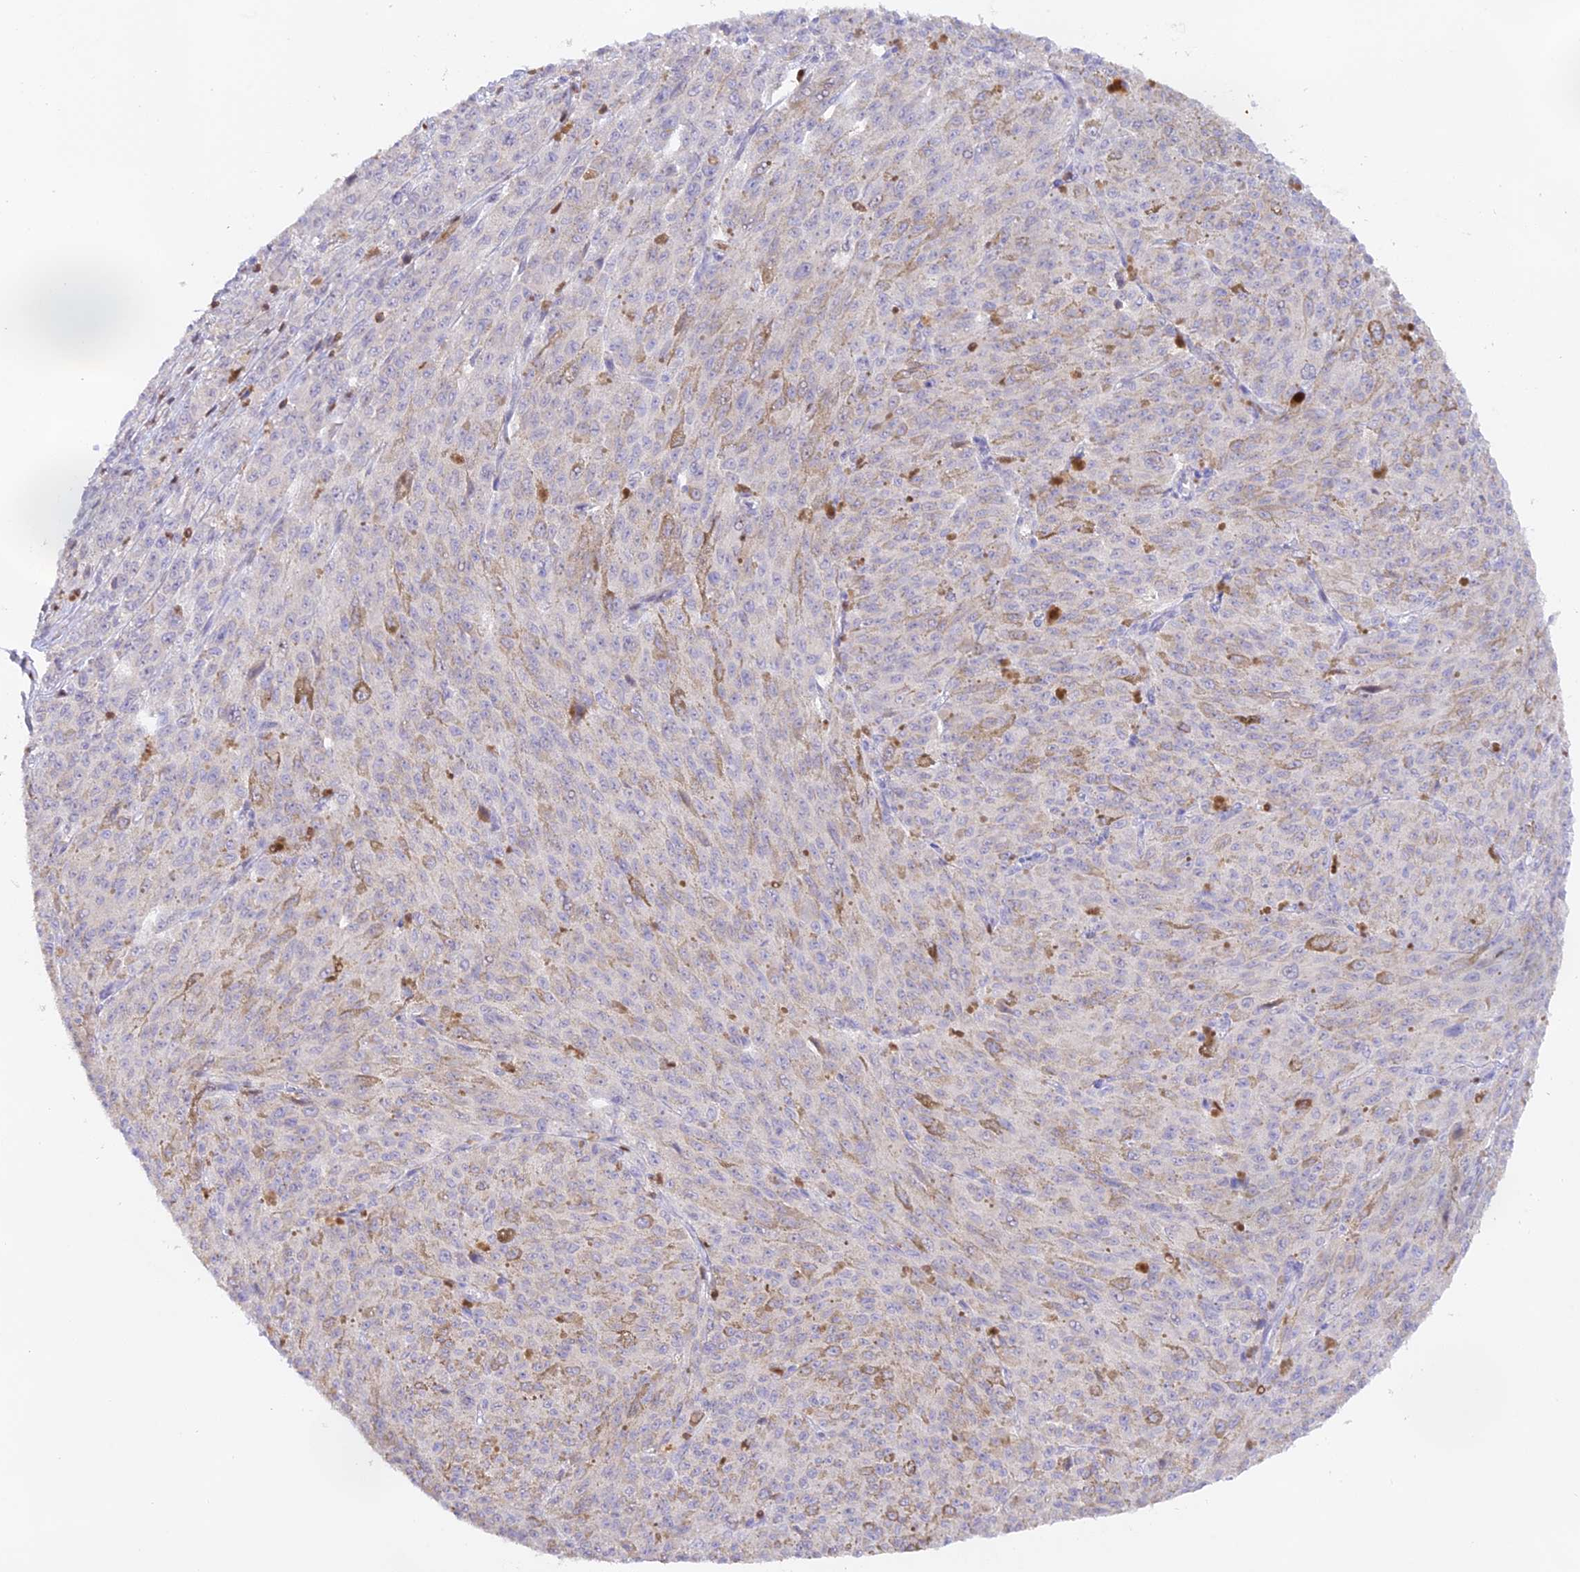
{"staining": {"intensity": "negative", "quantity": "none", "location": "none"}, "tissue": "melanoma", "cell_type": "Tumor cells", "image_type": "cancer", "snomed": [{"axis": "morphology", "description": "Malignant melanoma, NOS"}, {"axis": "topography", "description": "Skin"}], "caption": "DAB immunohistochemical staining of human melanoma exhibits no significant positivity in tumor cells.", "gene": "DENND1C", "patient": {"sex": "female", "age": 52}}